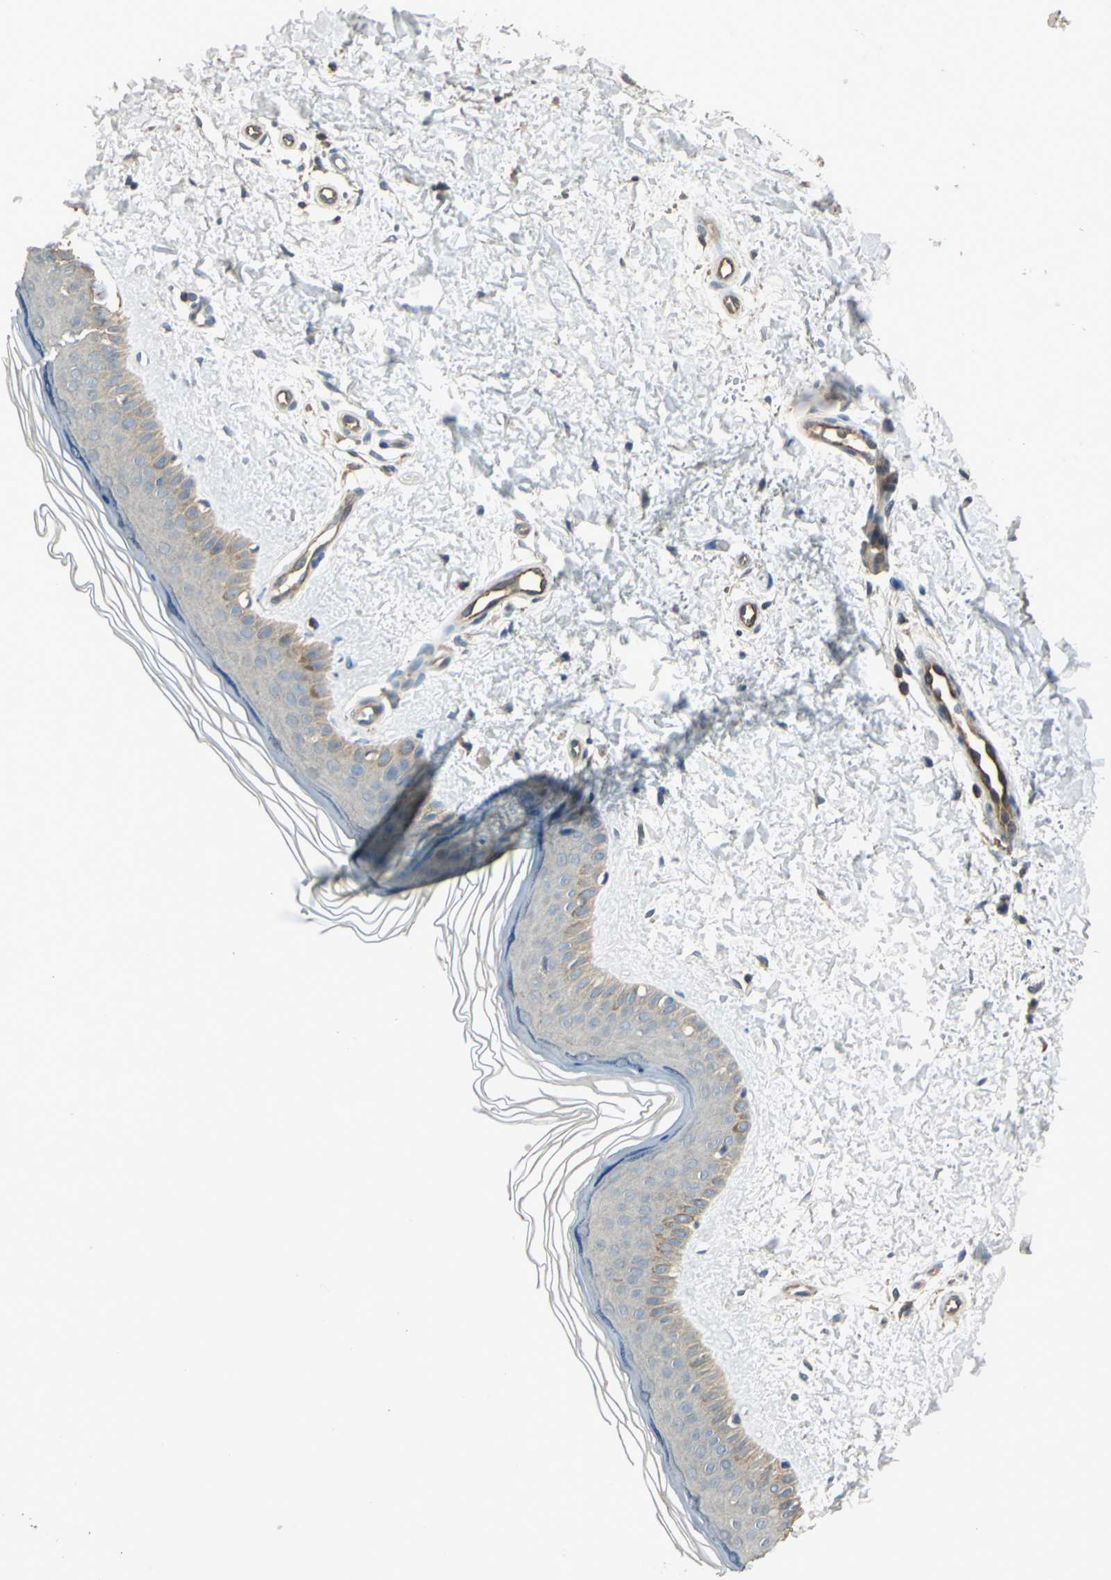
{"staining": {"intensity": "negative", "quantity": "none", "location": "none"}, "tissue": "skin", "cell_type": "Fibroblasts", "image_type": "normal", "snomed": [{"axis": "morphology", "description": "Normal tissue, NOS"}, {"axis": "topography", "description": "Skin"}], "caption": "Normal skin was stained to show a protein in brown. There is no significant expression in fibroblasts. (Brightfield microscopy of DAB IHC at high magnification).", "gene": "RAPGEF1", "patient": {"sex": "female", "age": 19}}